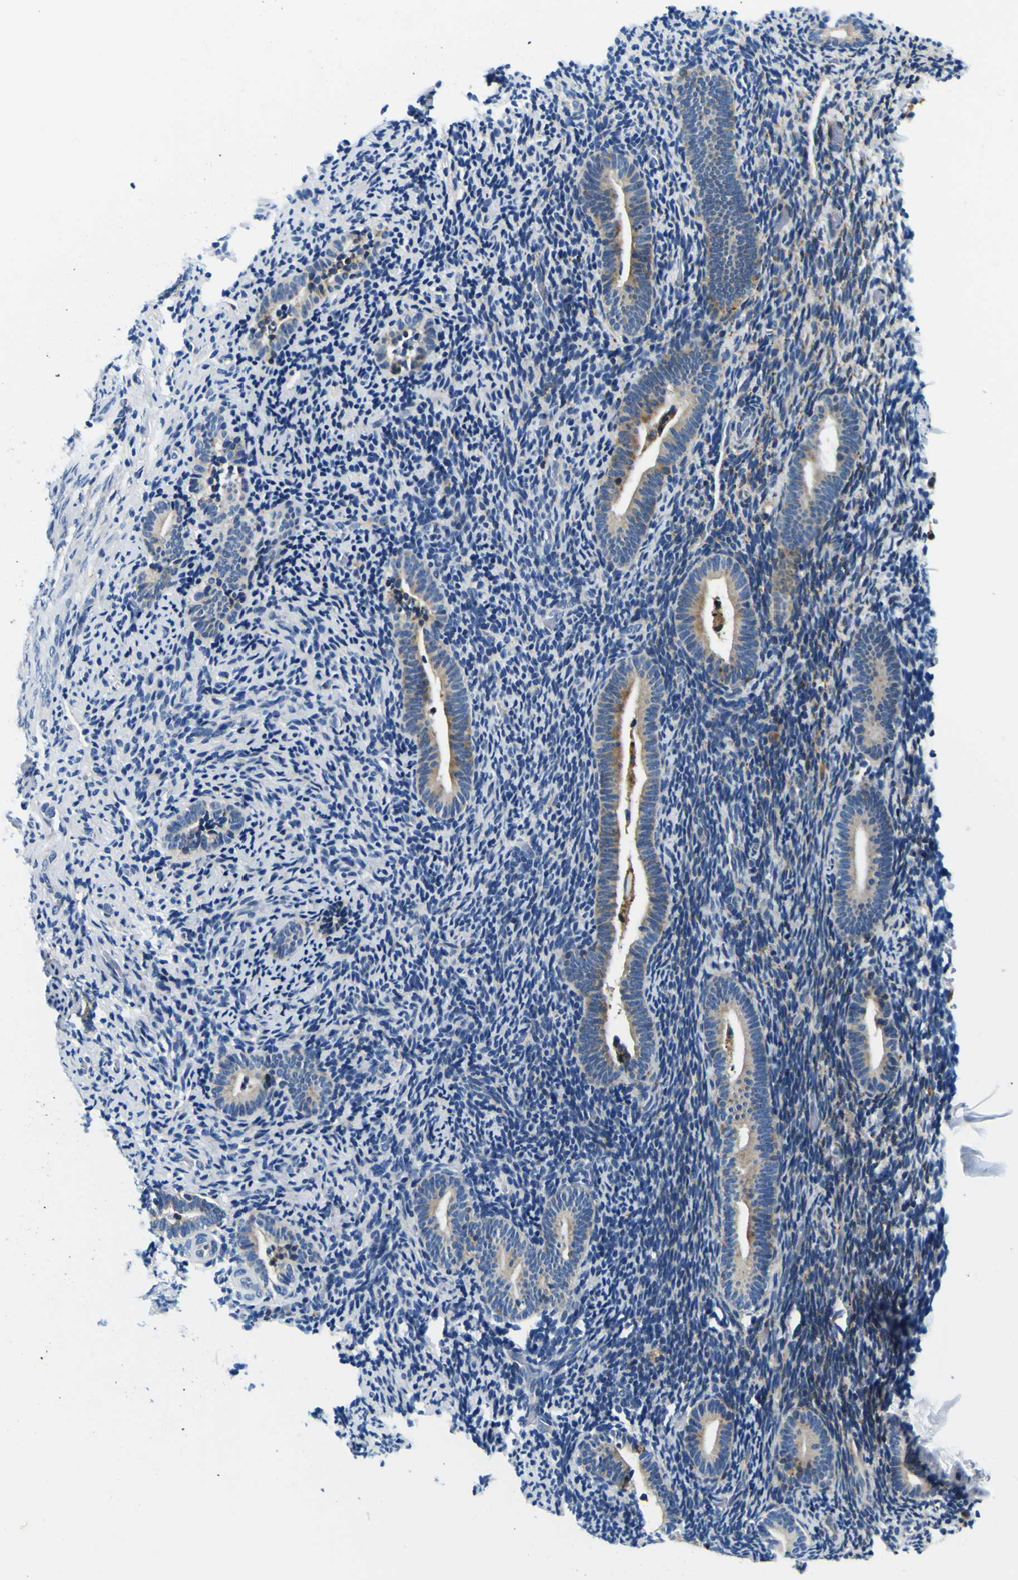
{"staining": {"intensity": "negative", "quantity": "none", "location": "none"}, "tissue": "endometrium", "cell_type": "Cells in endometrial stroma", "image_type": "normal", "snomed": [{"axis": "morphology", "description": "Normal tissue, NOS"}, {"axis": "topography", "description": "Endometrium"}], "caption": "Immunohistochemical staining of unremarkable human endometrium exhibits no significant positivity in cells in endometrial stroma.", "gene": "NLRP3", "patient": {"sex": "female", "age": 51}}